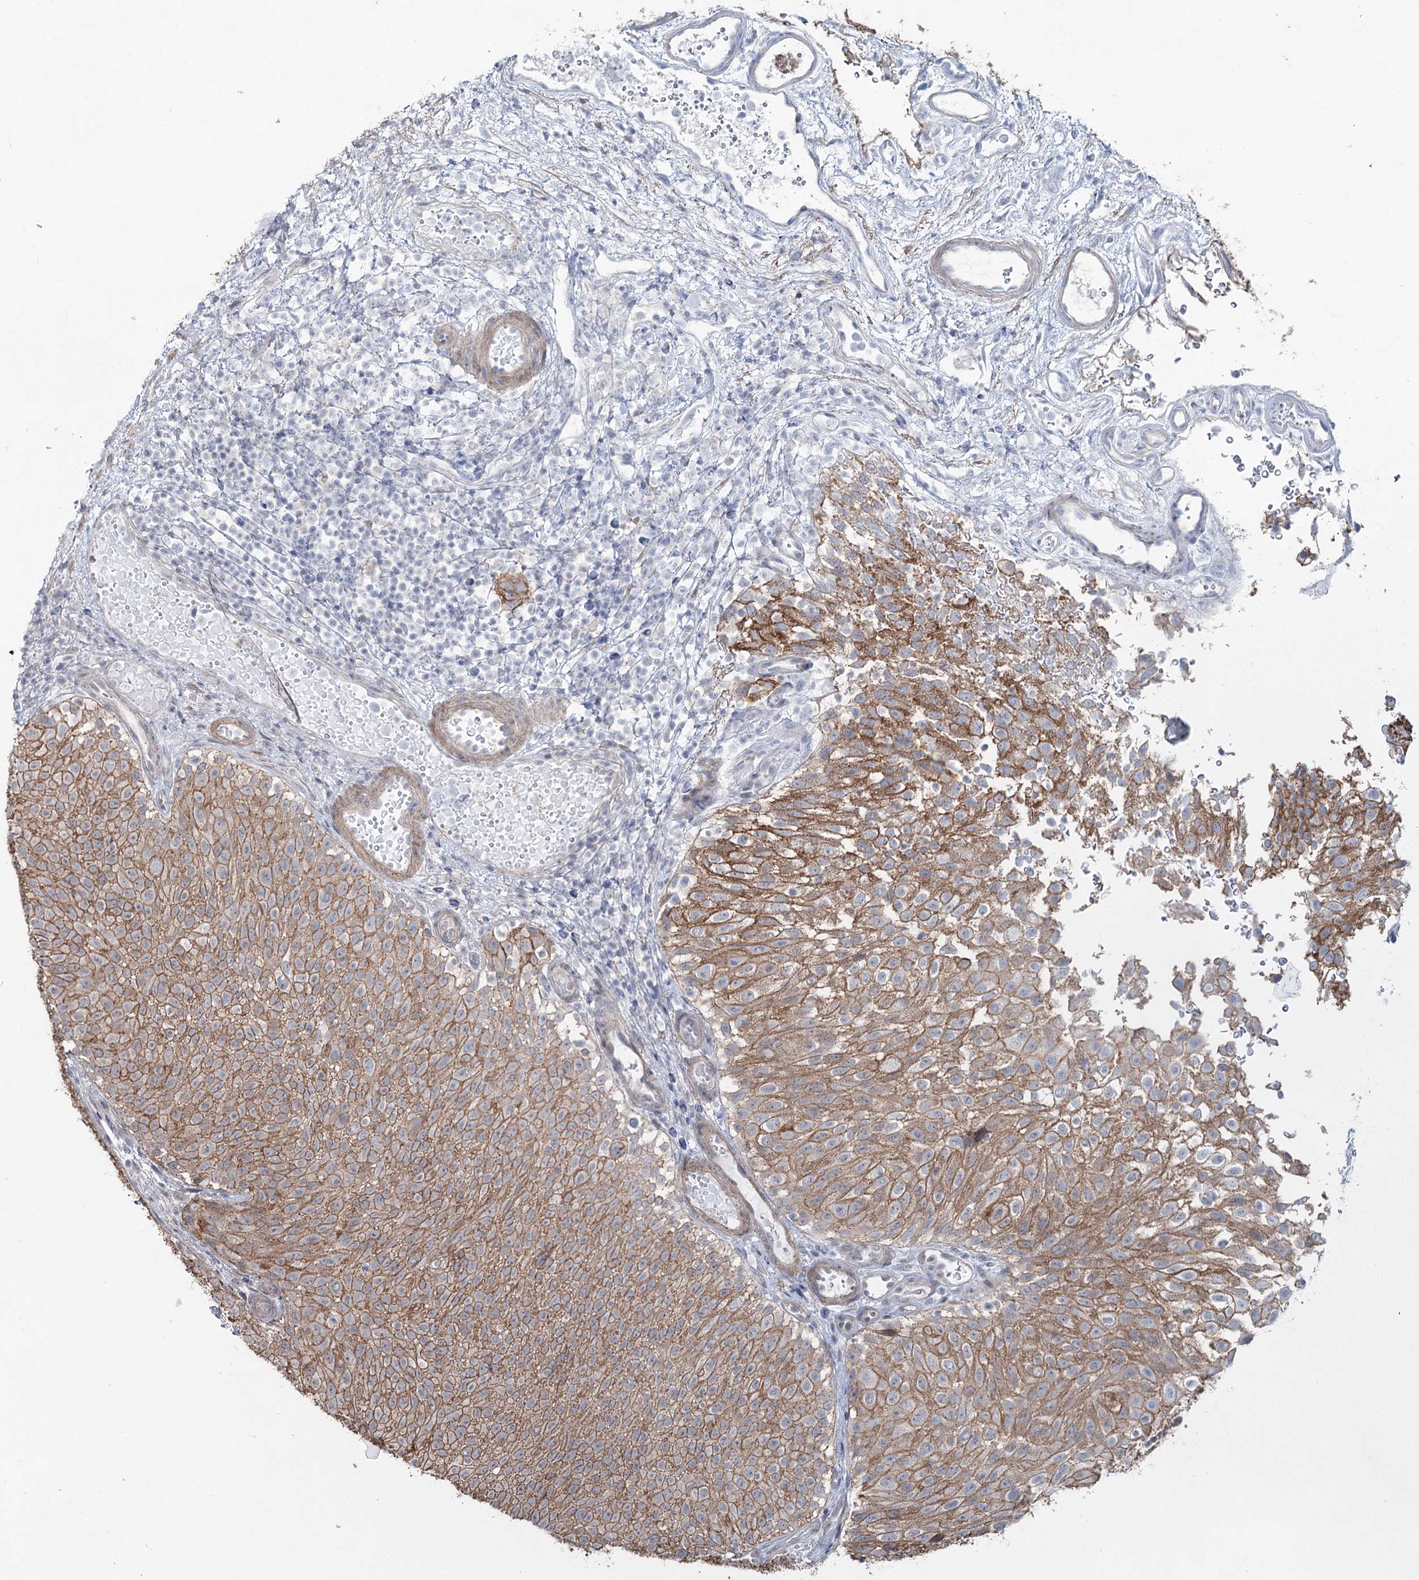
{"staining": {"intensity": "strong", "quantity": ">75%", "location": "cytoplasmic/membranous"}, "tissue": "urothelial cancer", "cell_type": "Tumor cells", "image_type": "cancer", "snomed": [{"axis": "morphology", "description": "Urothelial carcinoma, Low grade"}, {"axis": "topography", "description": "Urinary bladder"}], "caption": "A brown stain labels strong cytoplasmic/membranous expression of a protein in human urothelial cancer tumor cells.", "gene": "FAM120B", "patient": {"sex": "male", "age": 78}}